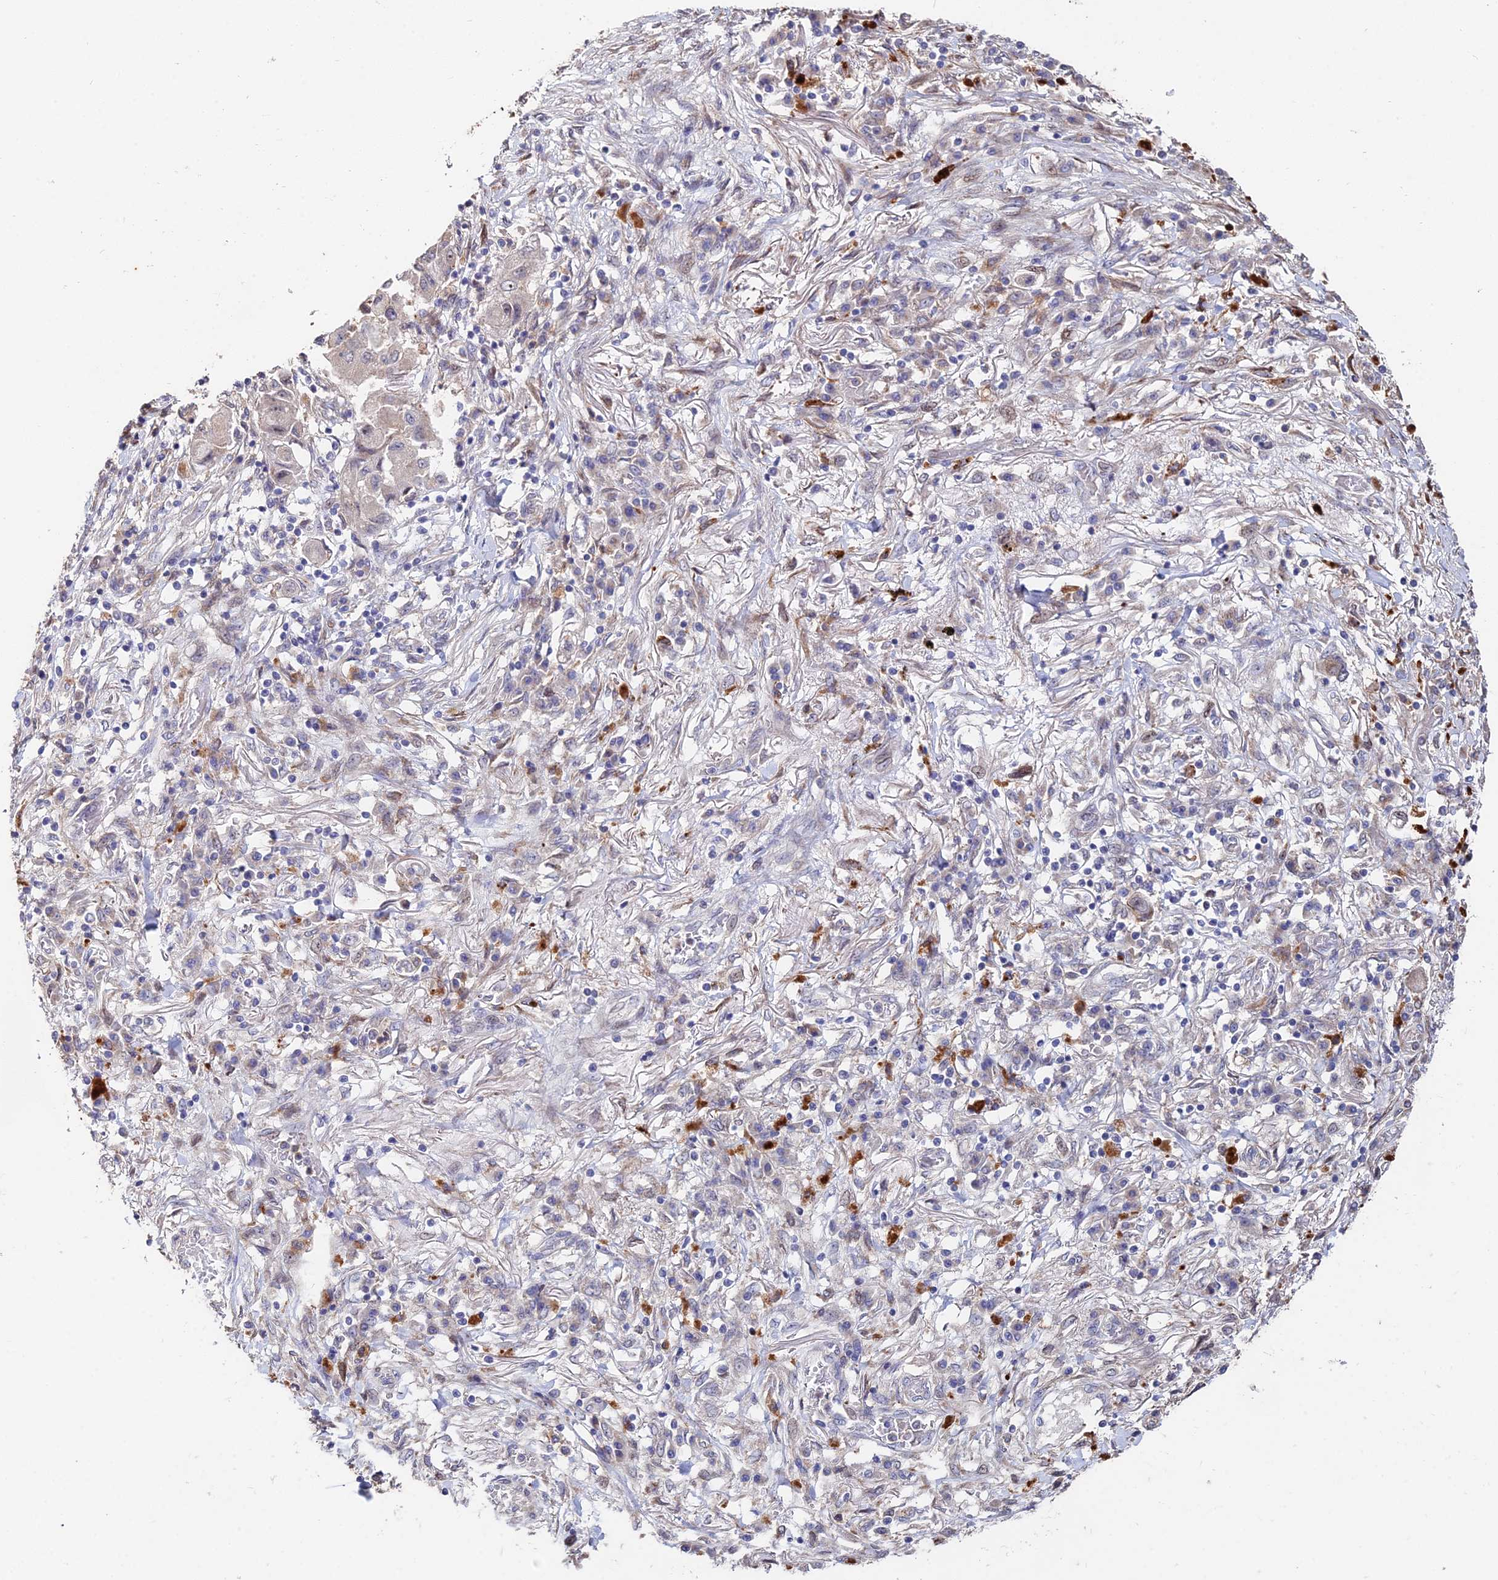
{"staining": {"intensity": "negative", "quantity": "none", "location": "none"}, "tissue": "lung cancer", "cell_type": "Tumor cells", "image_type": "cancer", "snomed": [{"axis": "morphology", "description": "Squamous cell carcinoma, NOS"}, {"axis": "topography", "description": "Lung"}], "caption": "Lung cancer (squamous cell carcinoma) stained for a protein using immunohistochemistry displays no expression tumor cells.", "gene": "ACTR5", "patient": {"sex": "male", "age": 74}}